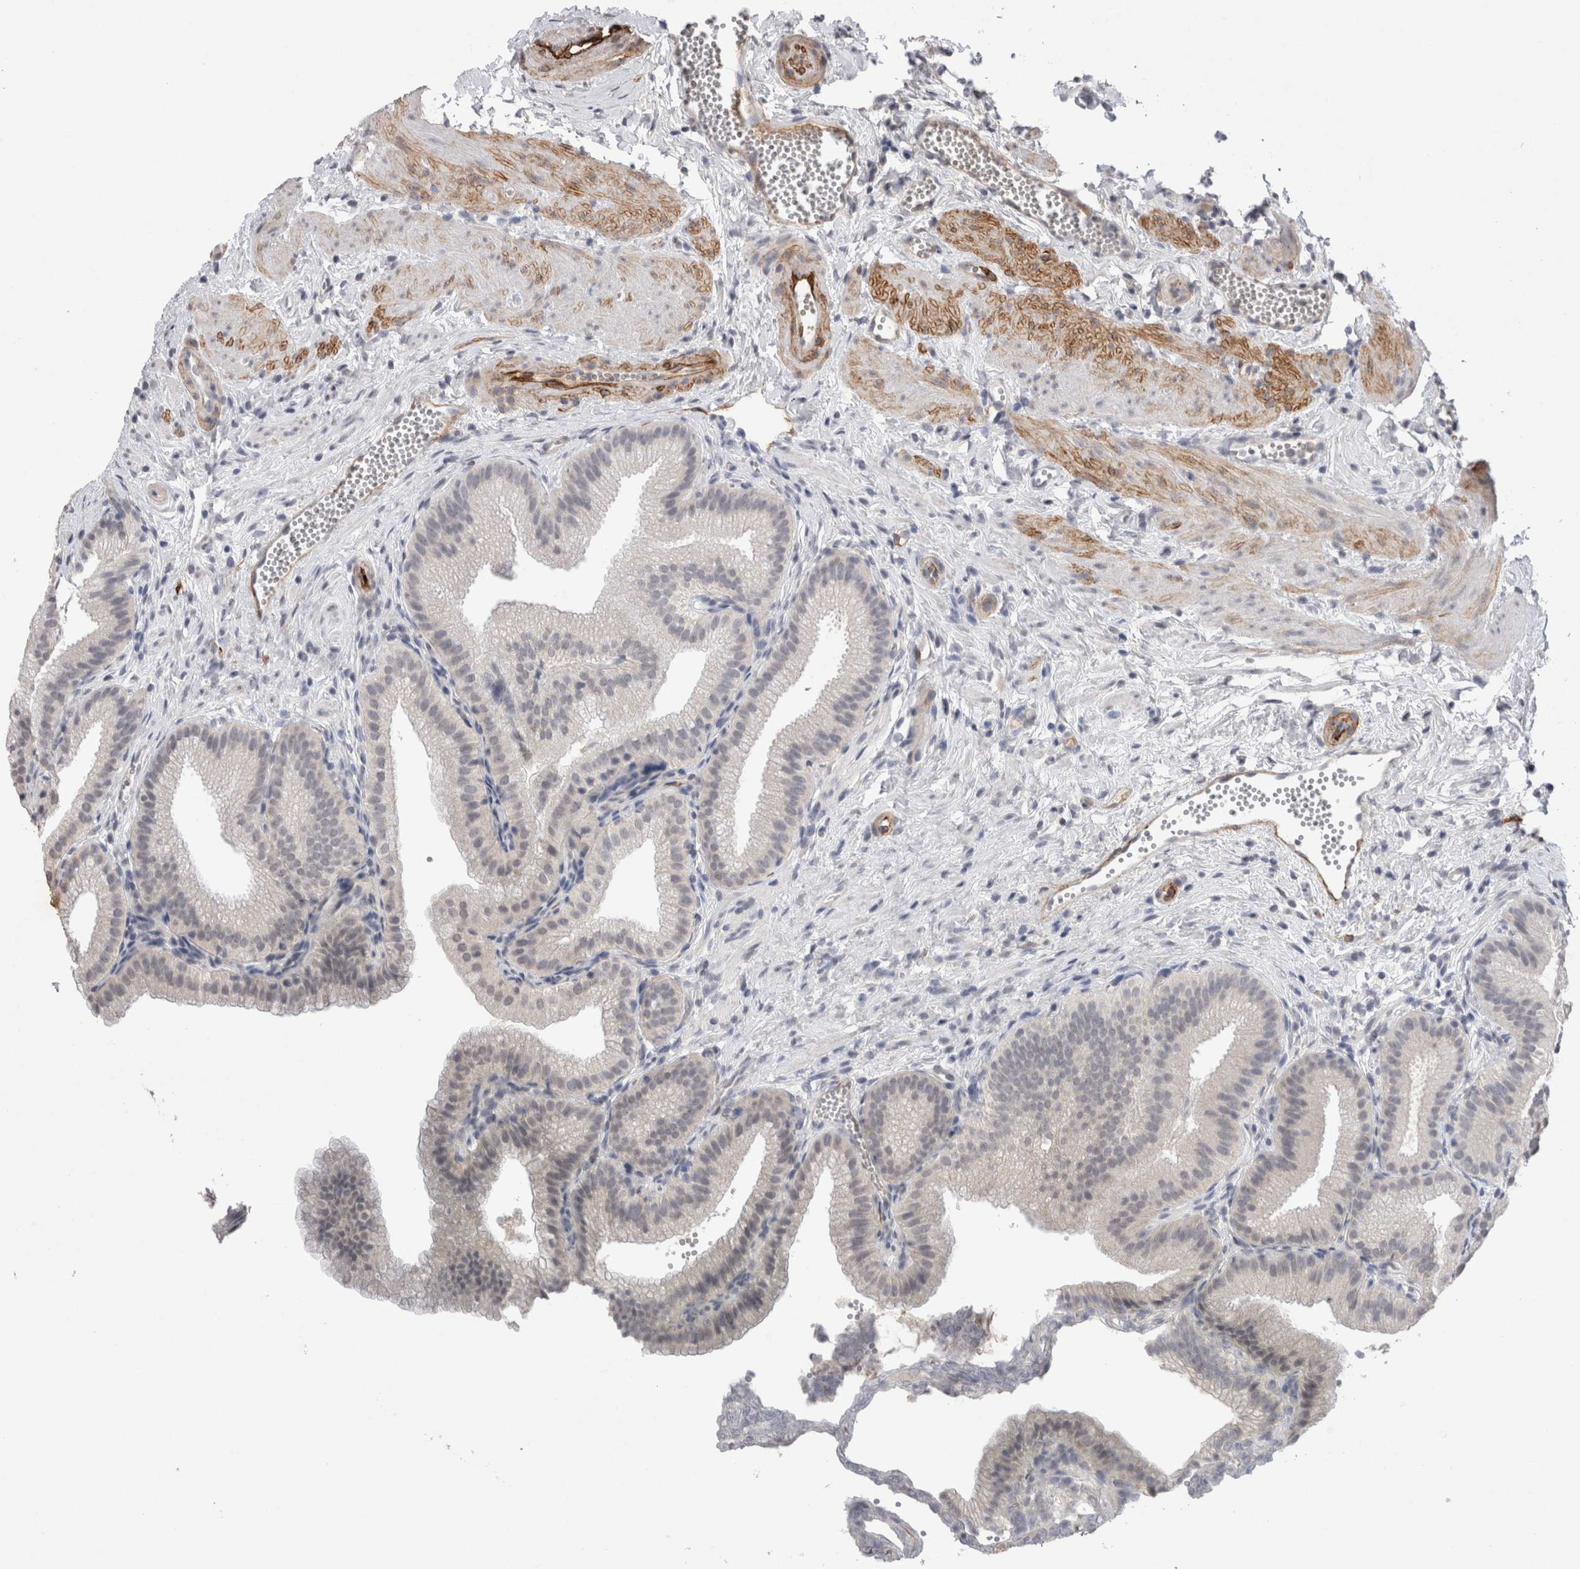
{"staining": {"intensity": "weak", "quantity": "<25%", "location": "nuclear"}, "tissue": "gallbladder", "cell_type": "Glandular cells", "image_type": "normal", "snomed": [{"axis": "morphology", "description": "Normal tissue, NOS"}, {"axis": "topography", "description": "Gallbladder"}], "caption": "Benign gallbladder was stained to show a protein in brown. There is no significant expression in glandular cells. (IHC, brightfield microscopy, high magnification).", "gene": "CDH13", "patient": {"sex": "male", "age": 38}}